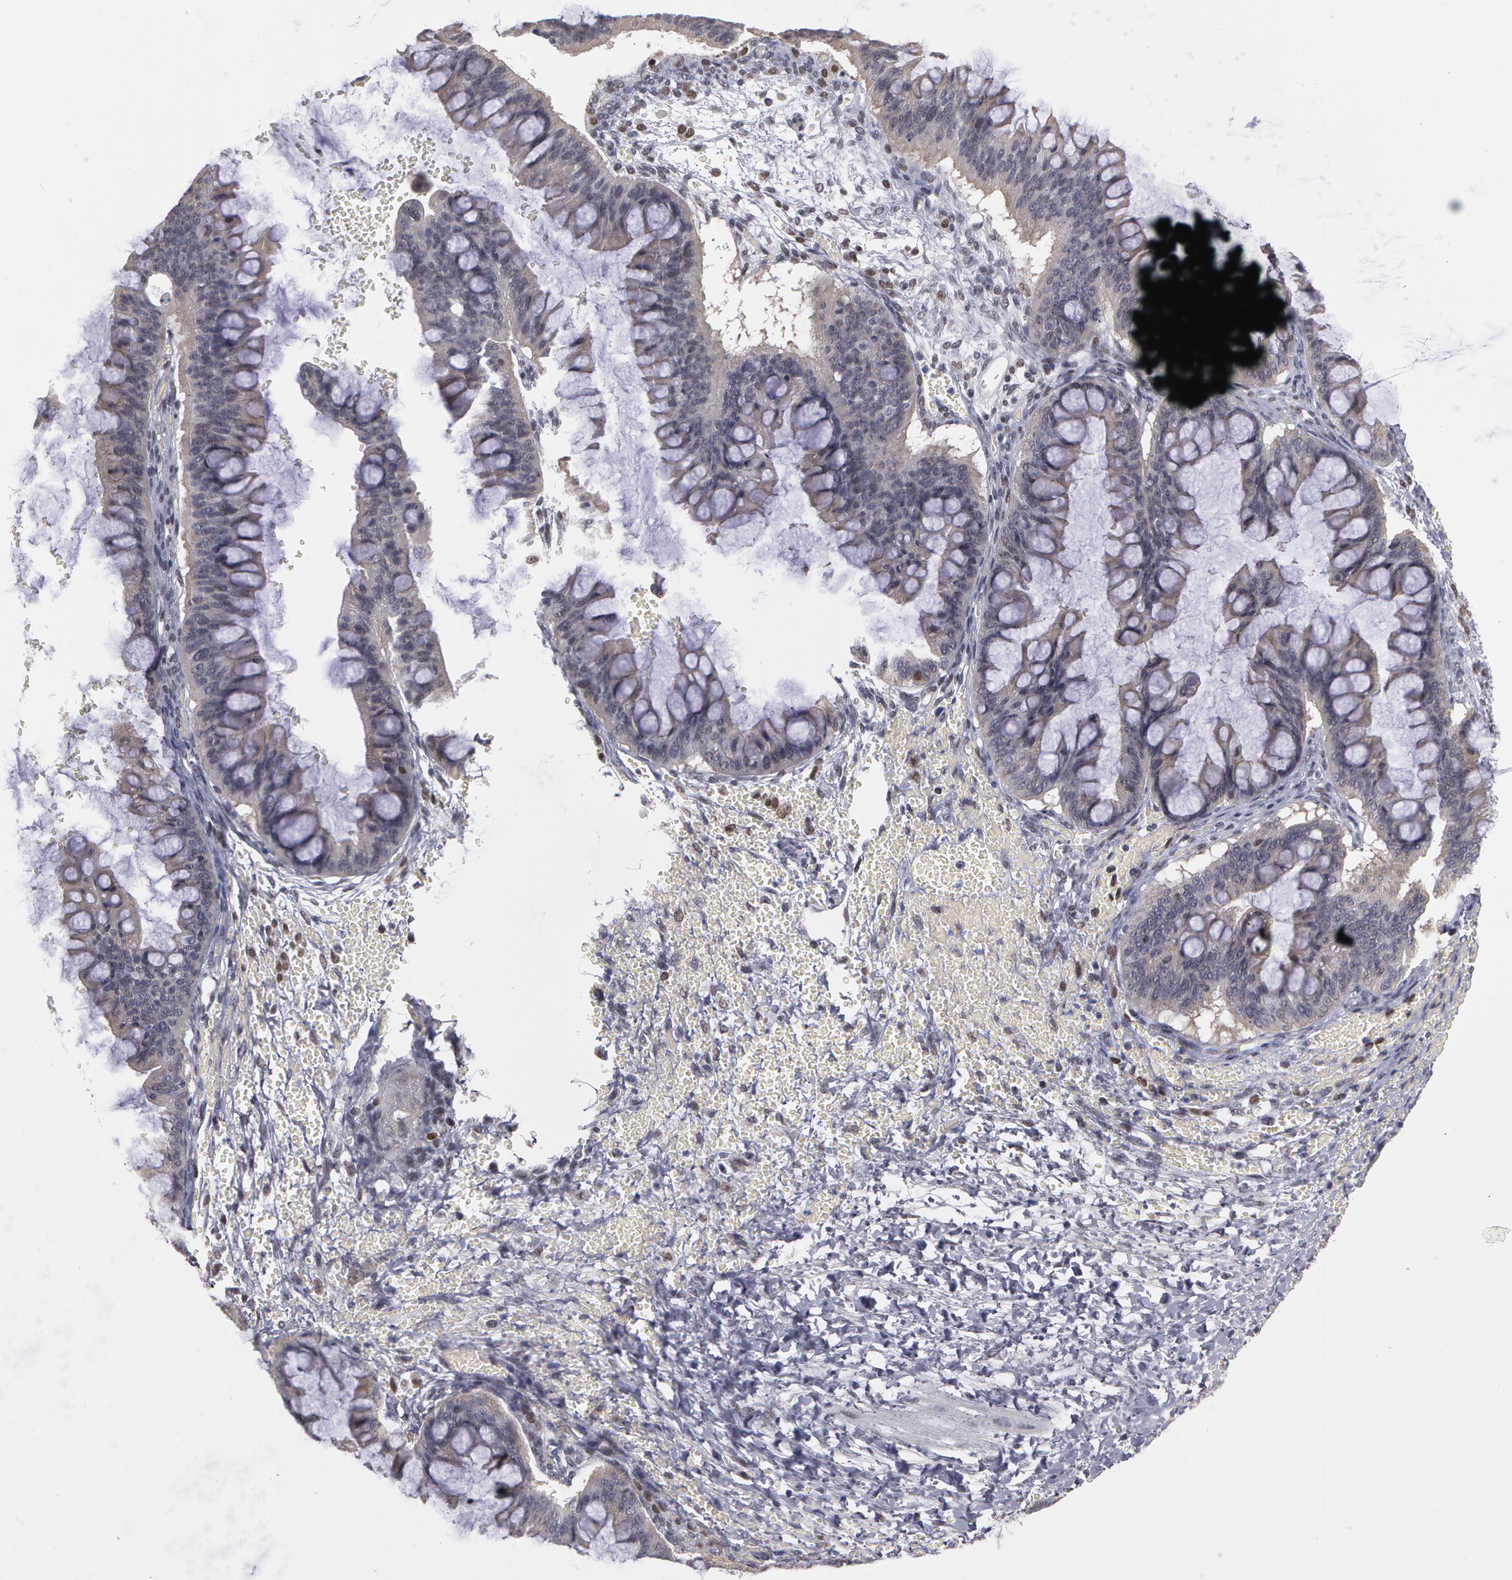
{"staining": {"intensity": "negative", "quantity": "none", "location": "none"}, "tissue": "ovarian cancer", "cell_type": "Tumor cells", "image_type": "cancer", "snomed": [{"axis": "morphology", "description": "Cystadenocarcinoma, mucinous, NOS"}, {"axis": "topography", "description": "Ovary"}], "caption": "Image shows no significant protein positivity in tumor cells of ovarian cancer.", "gene": "PRICKLE1", "patient": {"sex": "female", "age": 73}}